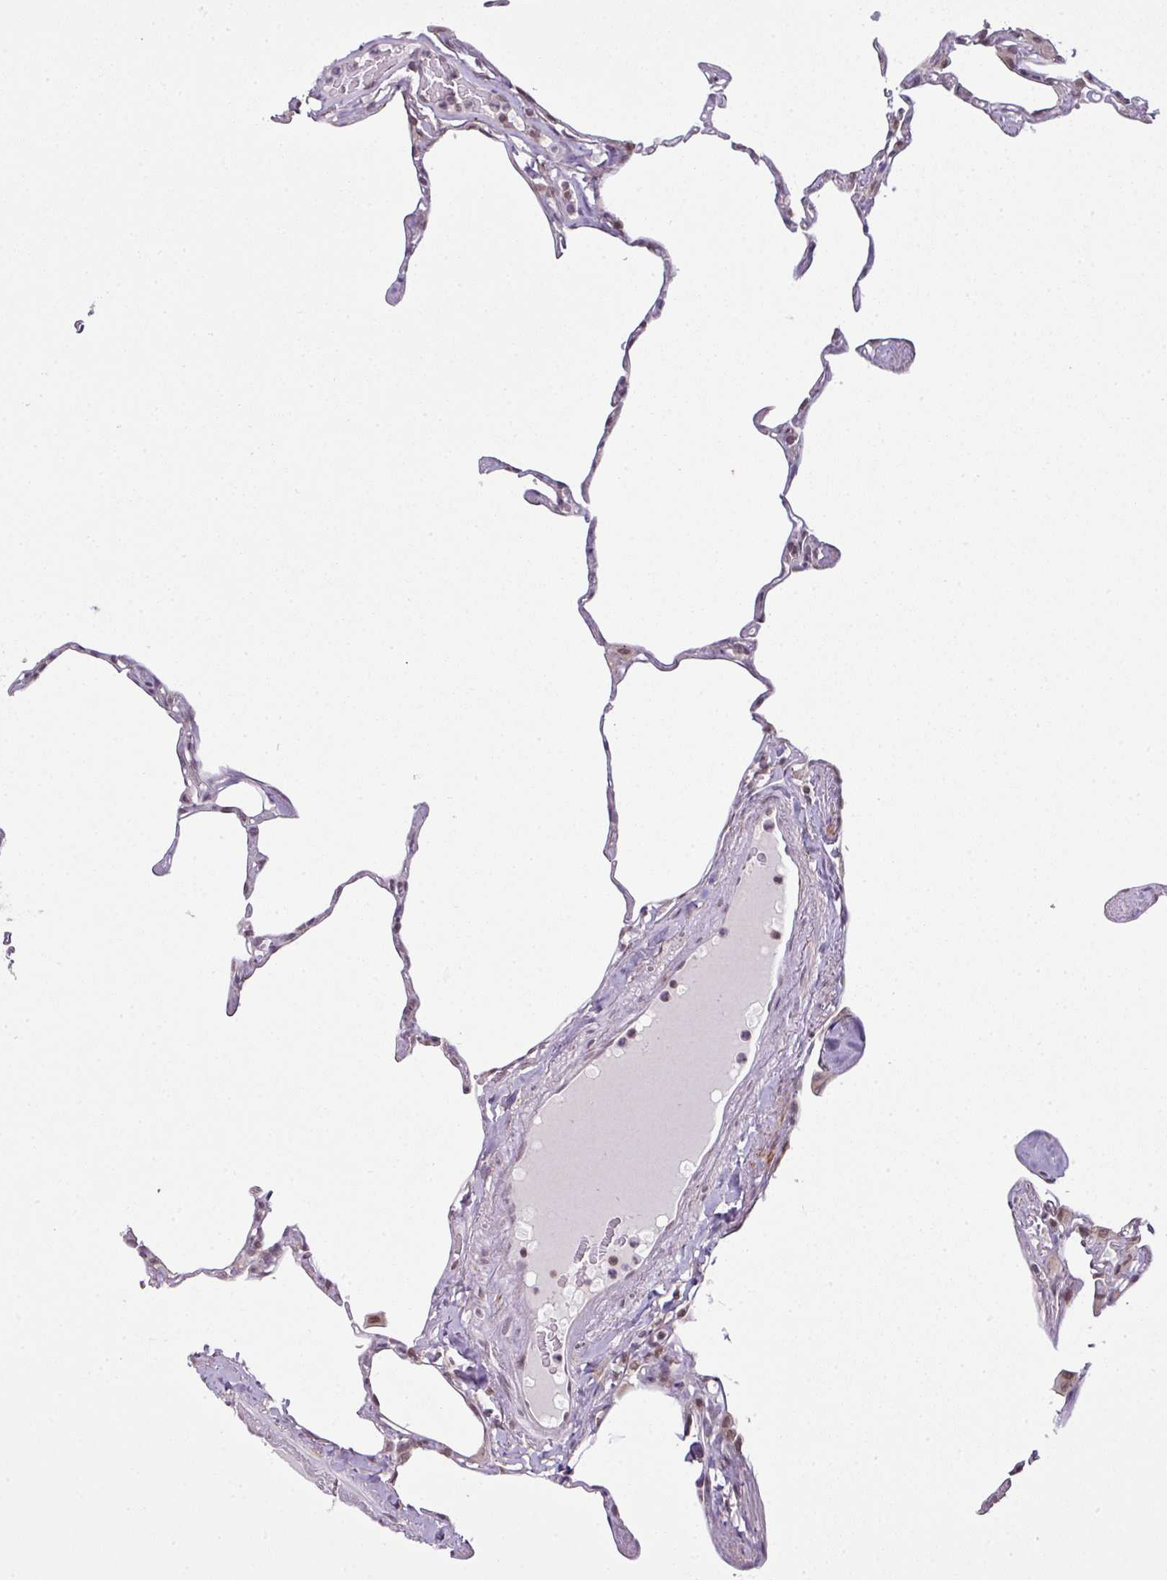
{"staining": {"intensity": "moderate", "quantity": "<25%", "location": "nuclear"}, "tissue": "lung", "cell_type": "Alveolar cells", "image_type": "normal", "snomed": [{"axis": "morphology", "description": "Normal tissue, NOS"}, {"axis": "topography", "description": "Lung"}], "caption": "This photomicrograph demonstrates IHC staining of benign lung, with low moderate nuclear staining in about <25% of alveolar cells.", "gene": "DERPC", "patient": {"sex": "male", "age": 65}}